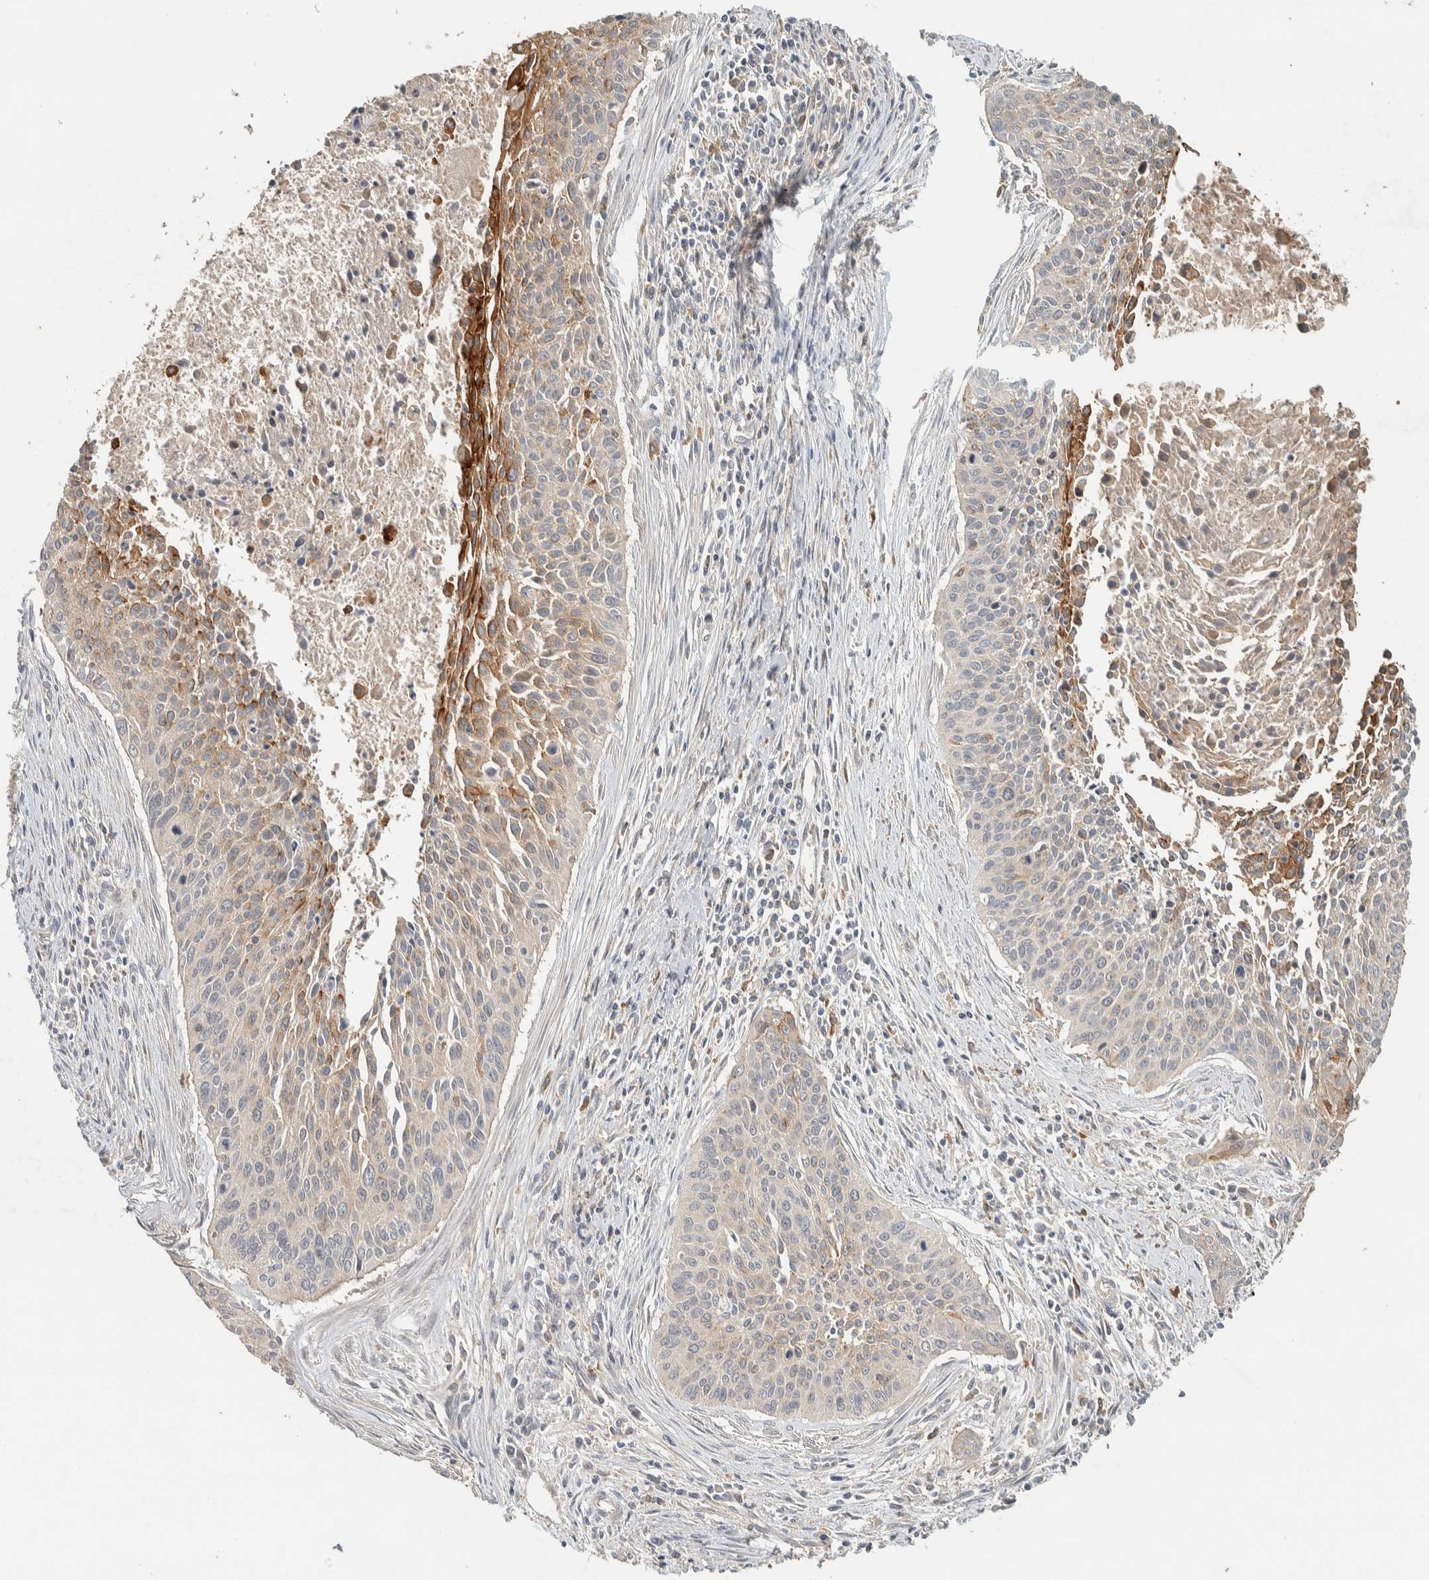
{"staining": {"intensity": "strong", "quantity": "<25%", "location": "cytoplasmic/membranous"}, "tissue": "cervical cancer", "cell_type": "Tumor cells", "image_type": "cancer", "snomed": [{"axis": "morphology", "description": "Squamous cell carcinoma, NOS"}, {"axis": "topography", "description": "Cervix"}], "caption": "This image shows immunohistochemistry staining of cervical squamous cell carcinoma, with medium strong cytoplasmic/membranous expression in about <25% of tumor cells.", "gene": "RAB11FIP1", "patient": {"sex": "female", "age": 55}}